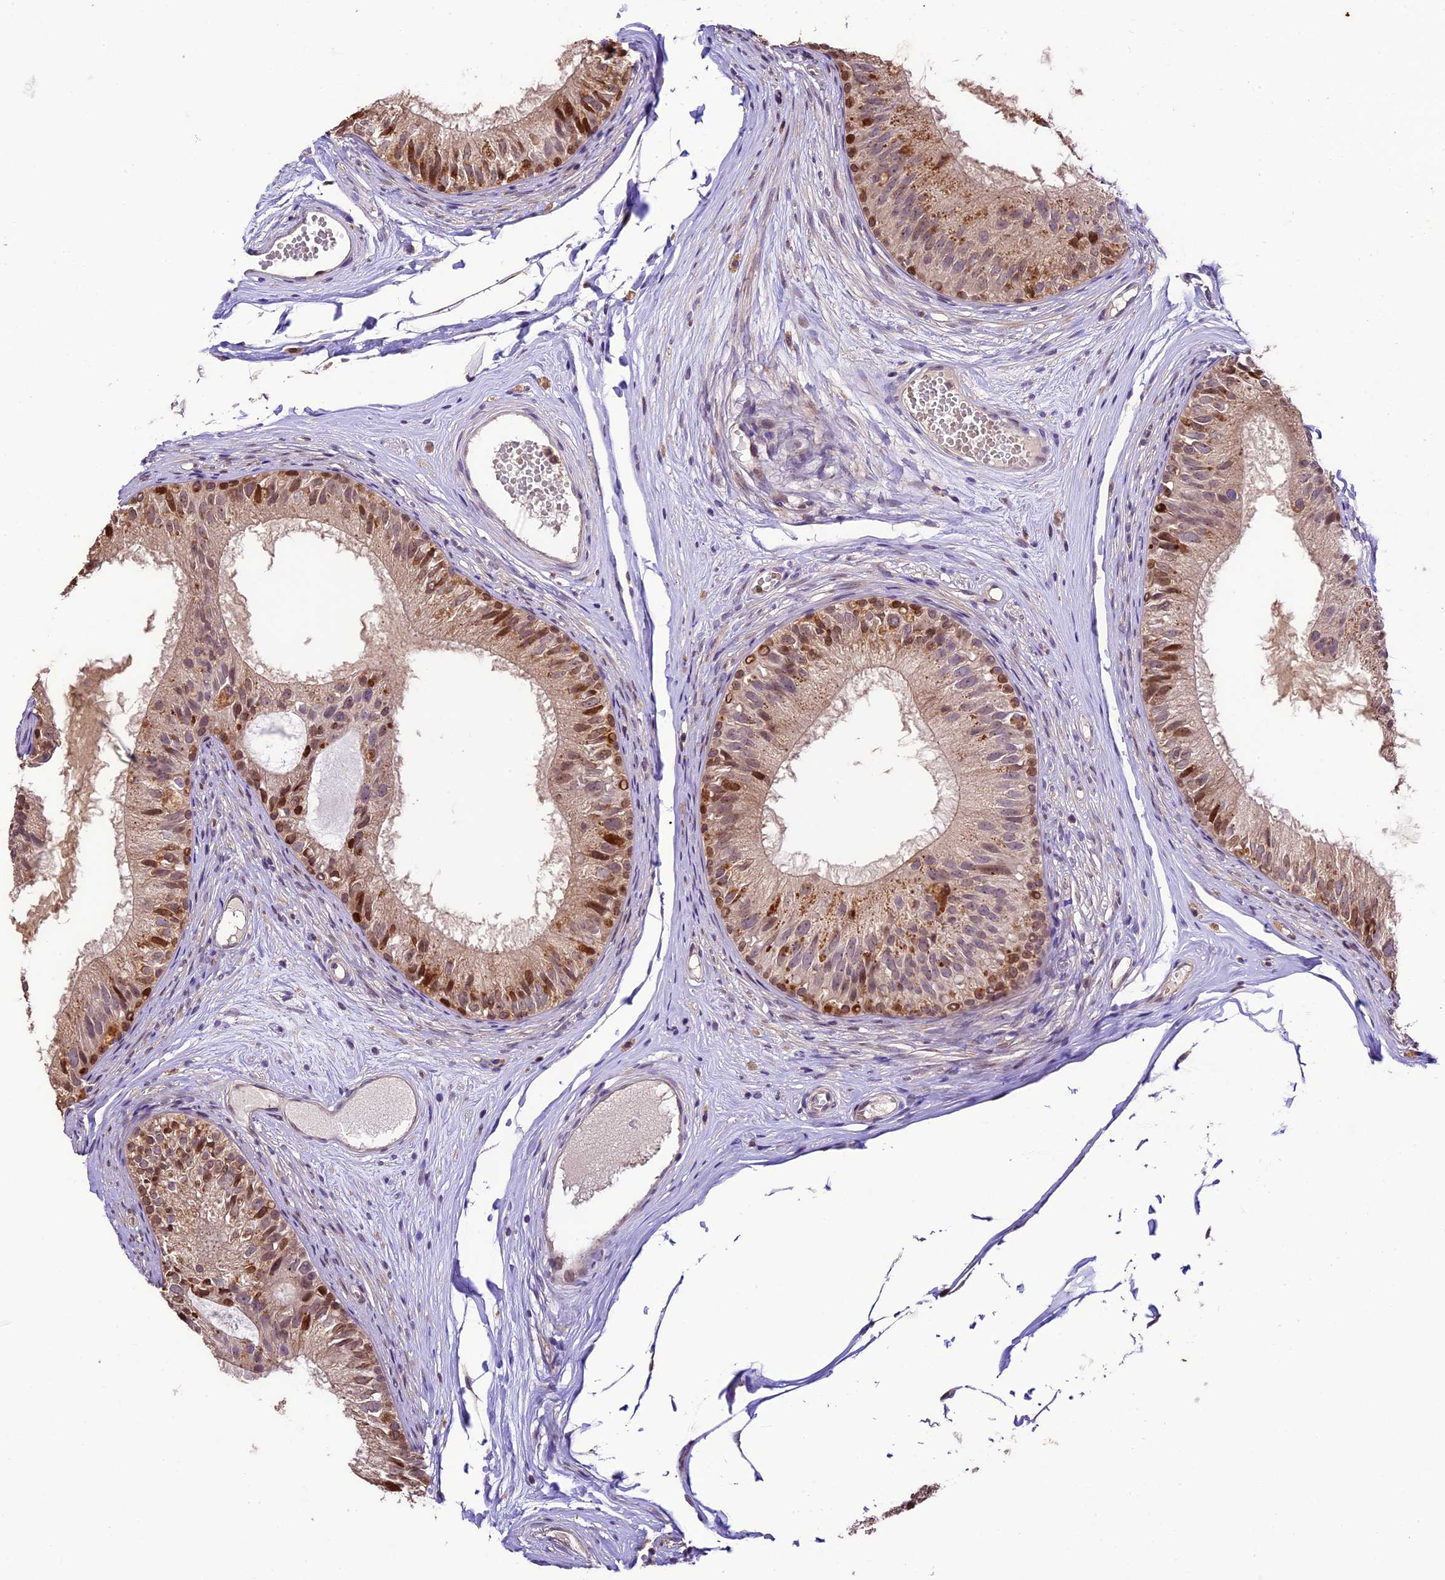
{"staining": {"intensity": "strong", "quantity": "<25%", "location": "cytoplasmic/membranous"}, "tissue": "epididymis", "cell_type": "Glandular cells", "image_type": "normal", "snomed": [{"axis": "morphology", "description": "Normal tissue, NOS"}, {"axis": "morphology", "description": "Seminoma in situ"}, {"axis": "topography", "description": "Testis"}, {"axis": "topography", "description": "Epididymis"}], "caption": "Epididymis stained with IHC shows strong cytoplasmic/membranous staining in approximately <25% of glandular cells.", "gene": "DGKH", "patient": {"sex": "male", "age": 28}}